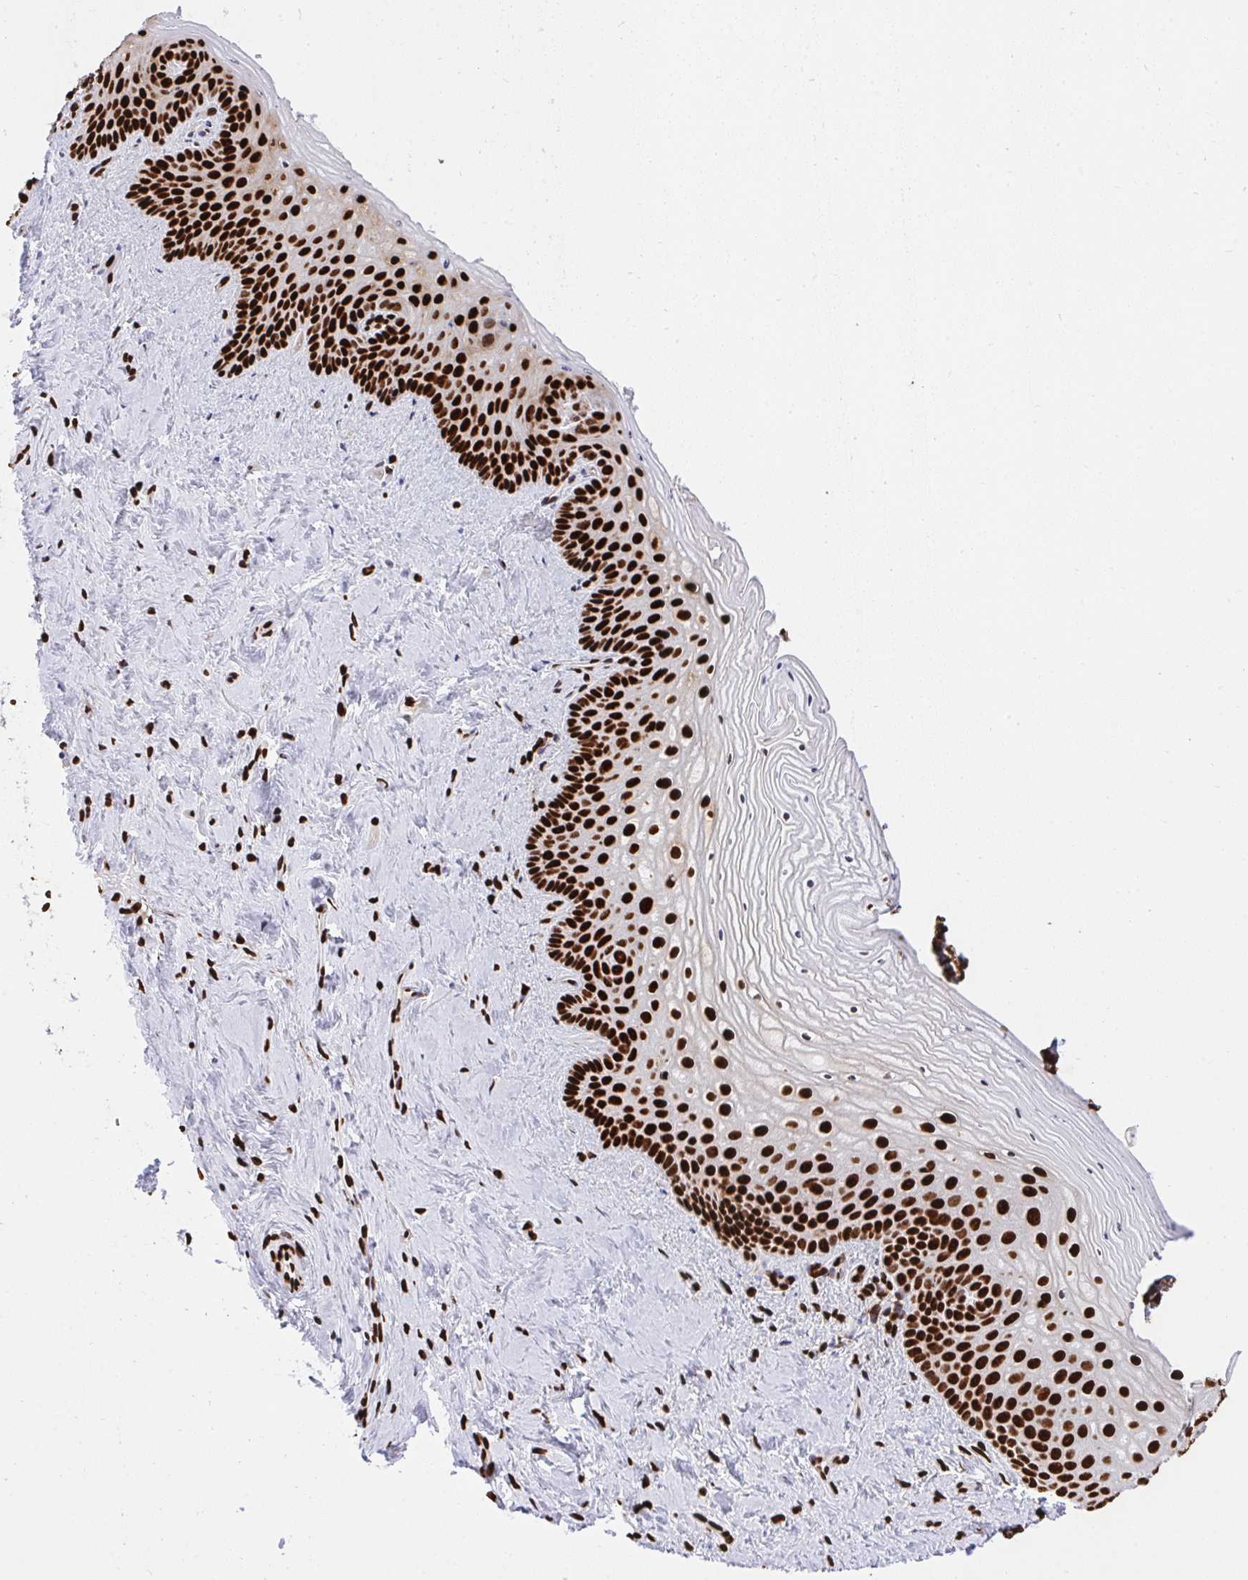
{"staining": {"intensity": "strong", "quantity": ">75%", "location": "nuclear"}, "tissue": "vagina", "cell_type": "Squamous epithelial cells", "image_type": "normal", "snomed": [{"axis": "morphology", "description": "Normal tissue, NOS"}, {"axis": "topography", "description": "Vagina"}], "caption": "Strong nuclear positivity is seen in approximately >75% of squamous epithelial cells in unremarkable vagina.", "gene": "HNRNPL", "patient": {"sex": "female", "age": 45}}